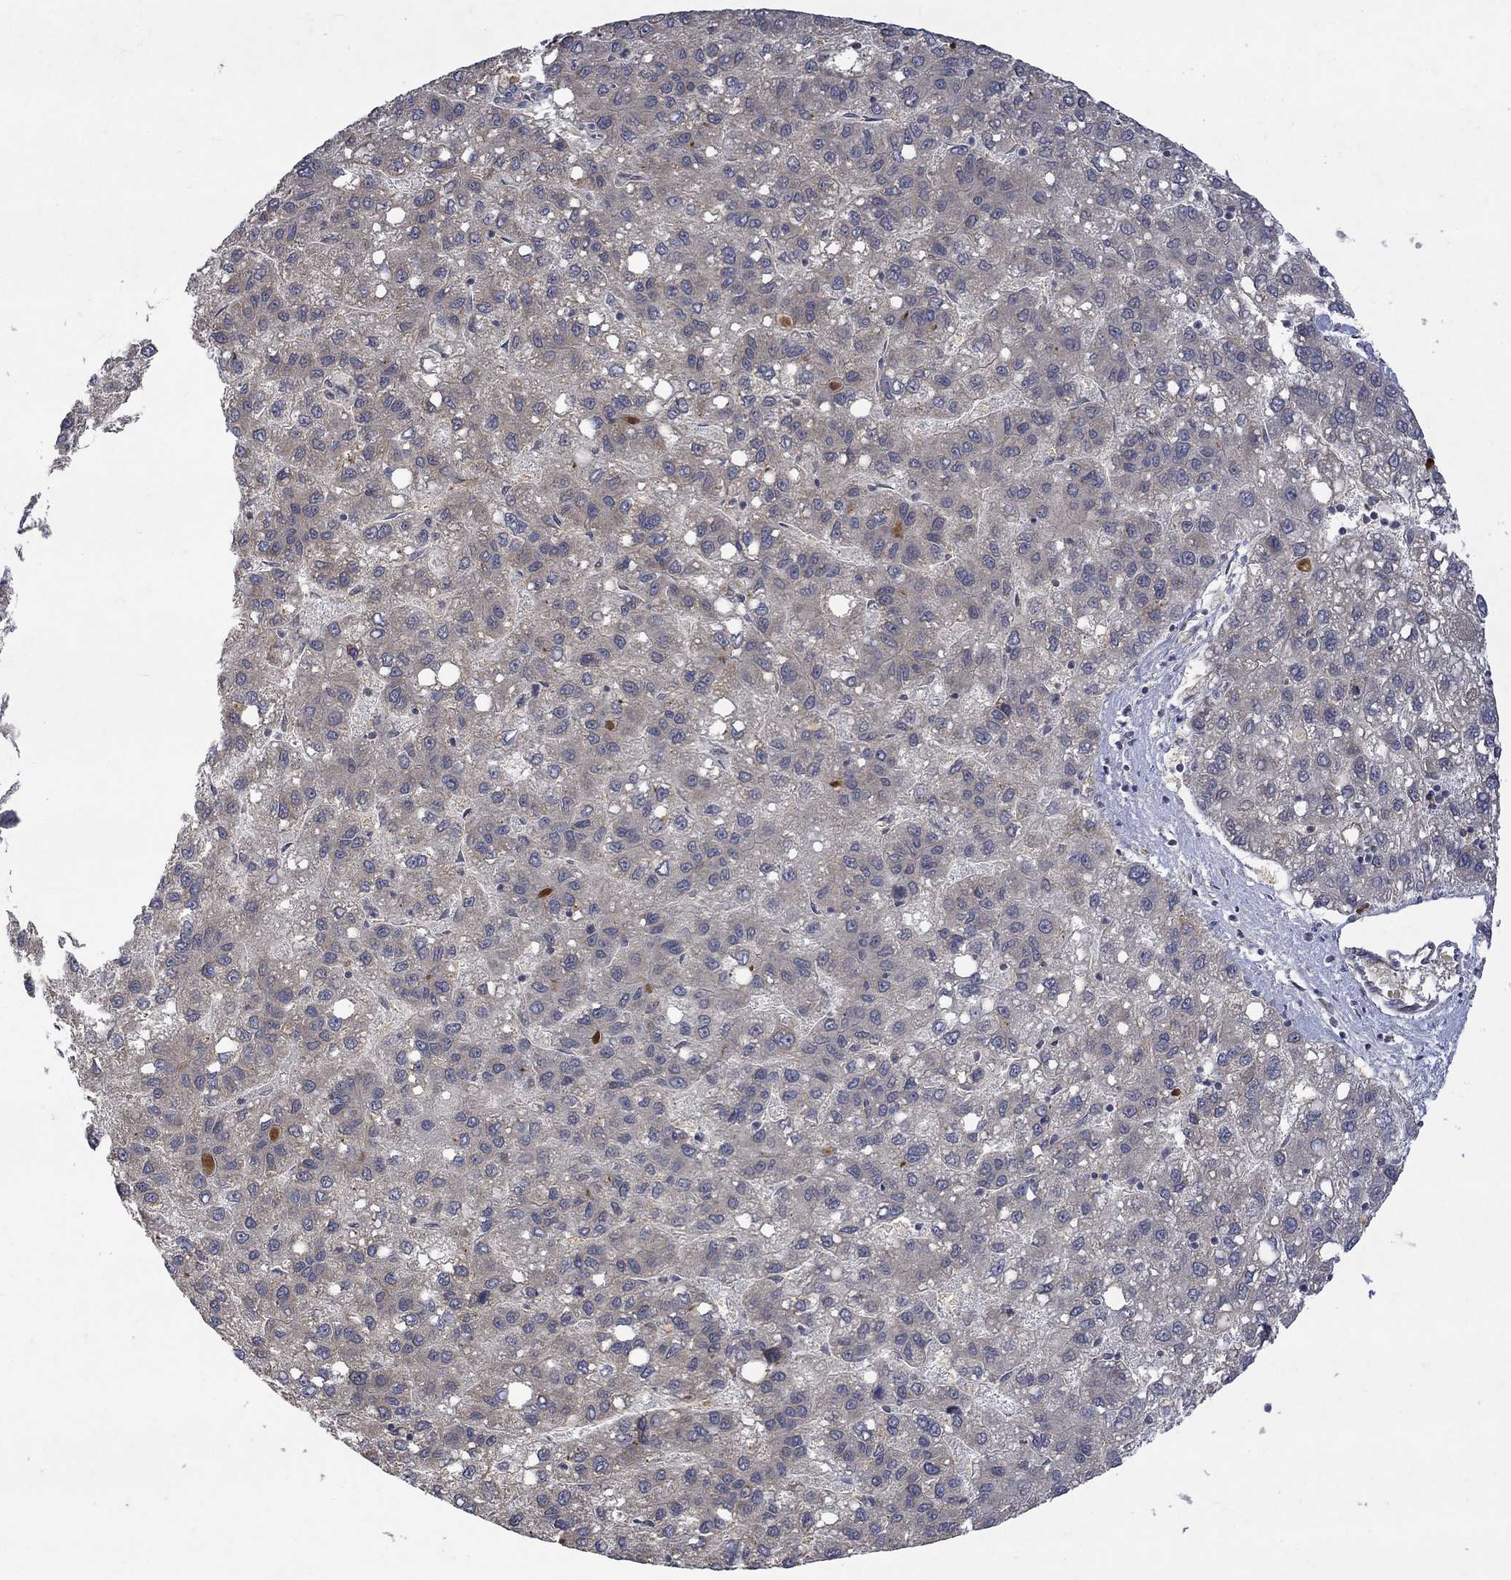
{"staining": {"intensity": "negative", "quantity": "none", "location": "none"}, "tissue": "liver cancer", "cell_type": "Tumor cells", "image_type": "cancer", "snomed": [{"axis": "morphology", "description": "Carcinoma, Hepatocellular, NOS"}, {"axis": "topography", "description": "Liver"}], "caption": "This is a micrograph of immunohistochemistry staining of liver cancer, which shows no expression in tumor cells.", "gene": "GRIN2D", "patient": {"sex": "female", "age": 82}}